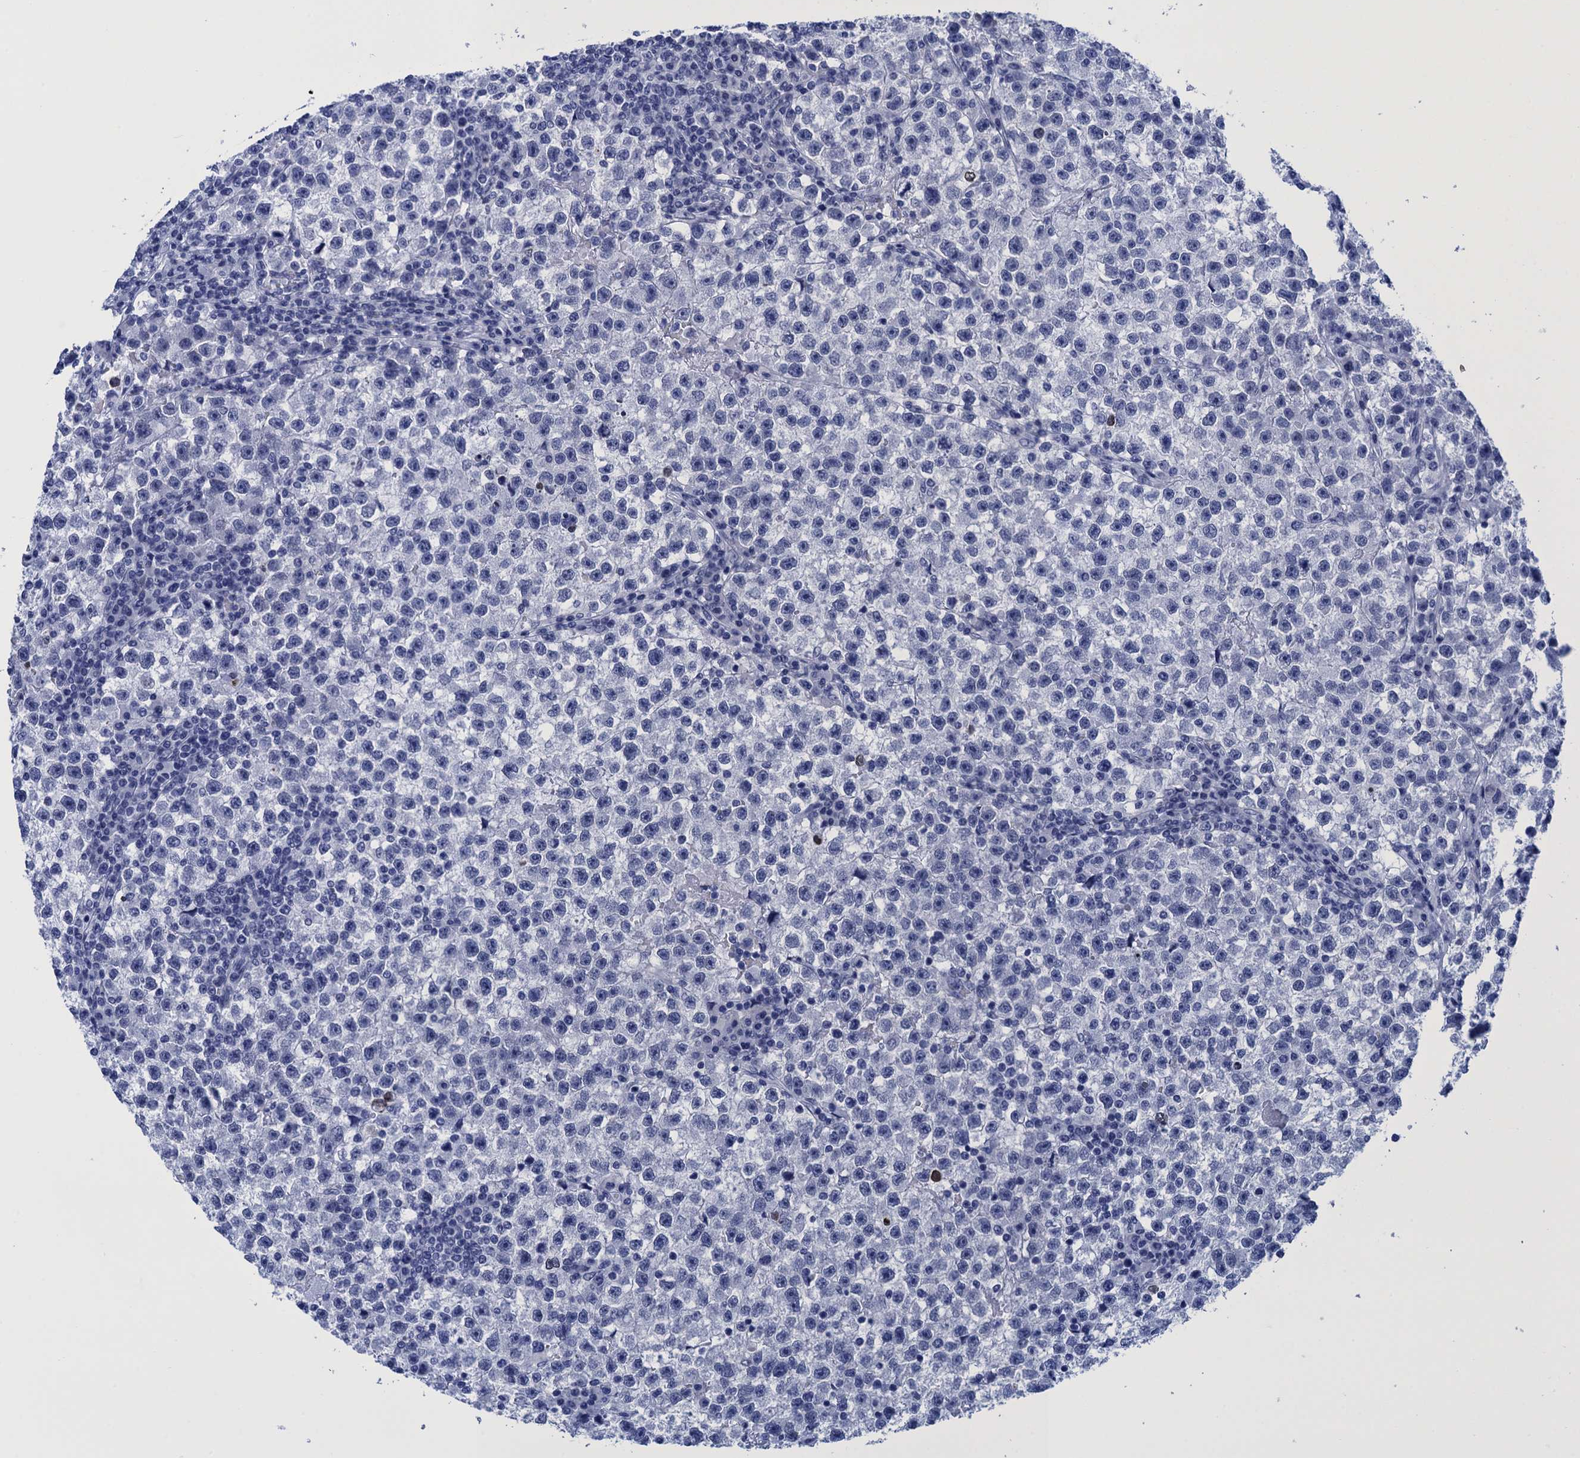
{"staining": {"intensity": "negative", "quantity": "none", "location": "none"}, "tissue": "testis cancer", "cell_type": "Tumor cells", "image_type": "cancer", "snomed": [{"axis": "morphology", "description": "Seminoma, NOS"}, {"axis": "topography", "description": "Testis"}], "caption": "Tumor cells are negative for brown protein staining in testis cancer.", "gene": "METTL25", "patient": {"sex": "male", "age": 22}}